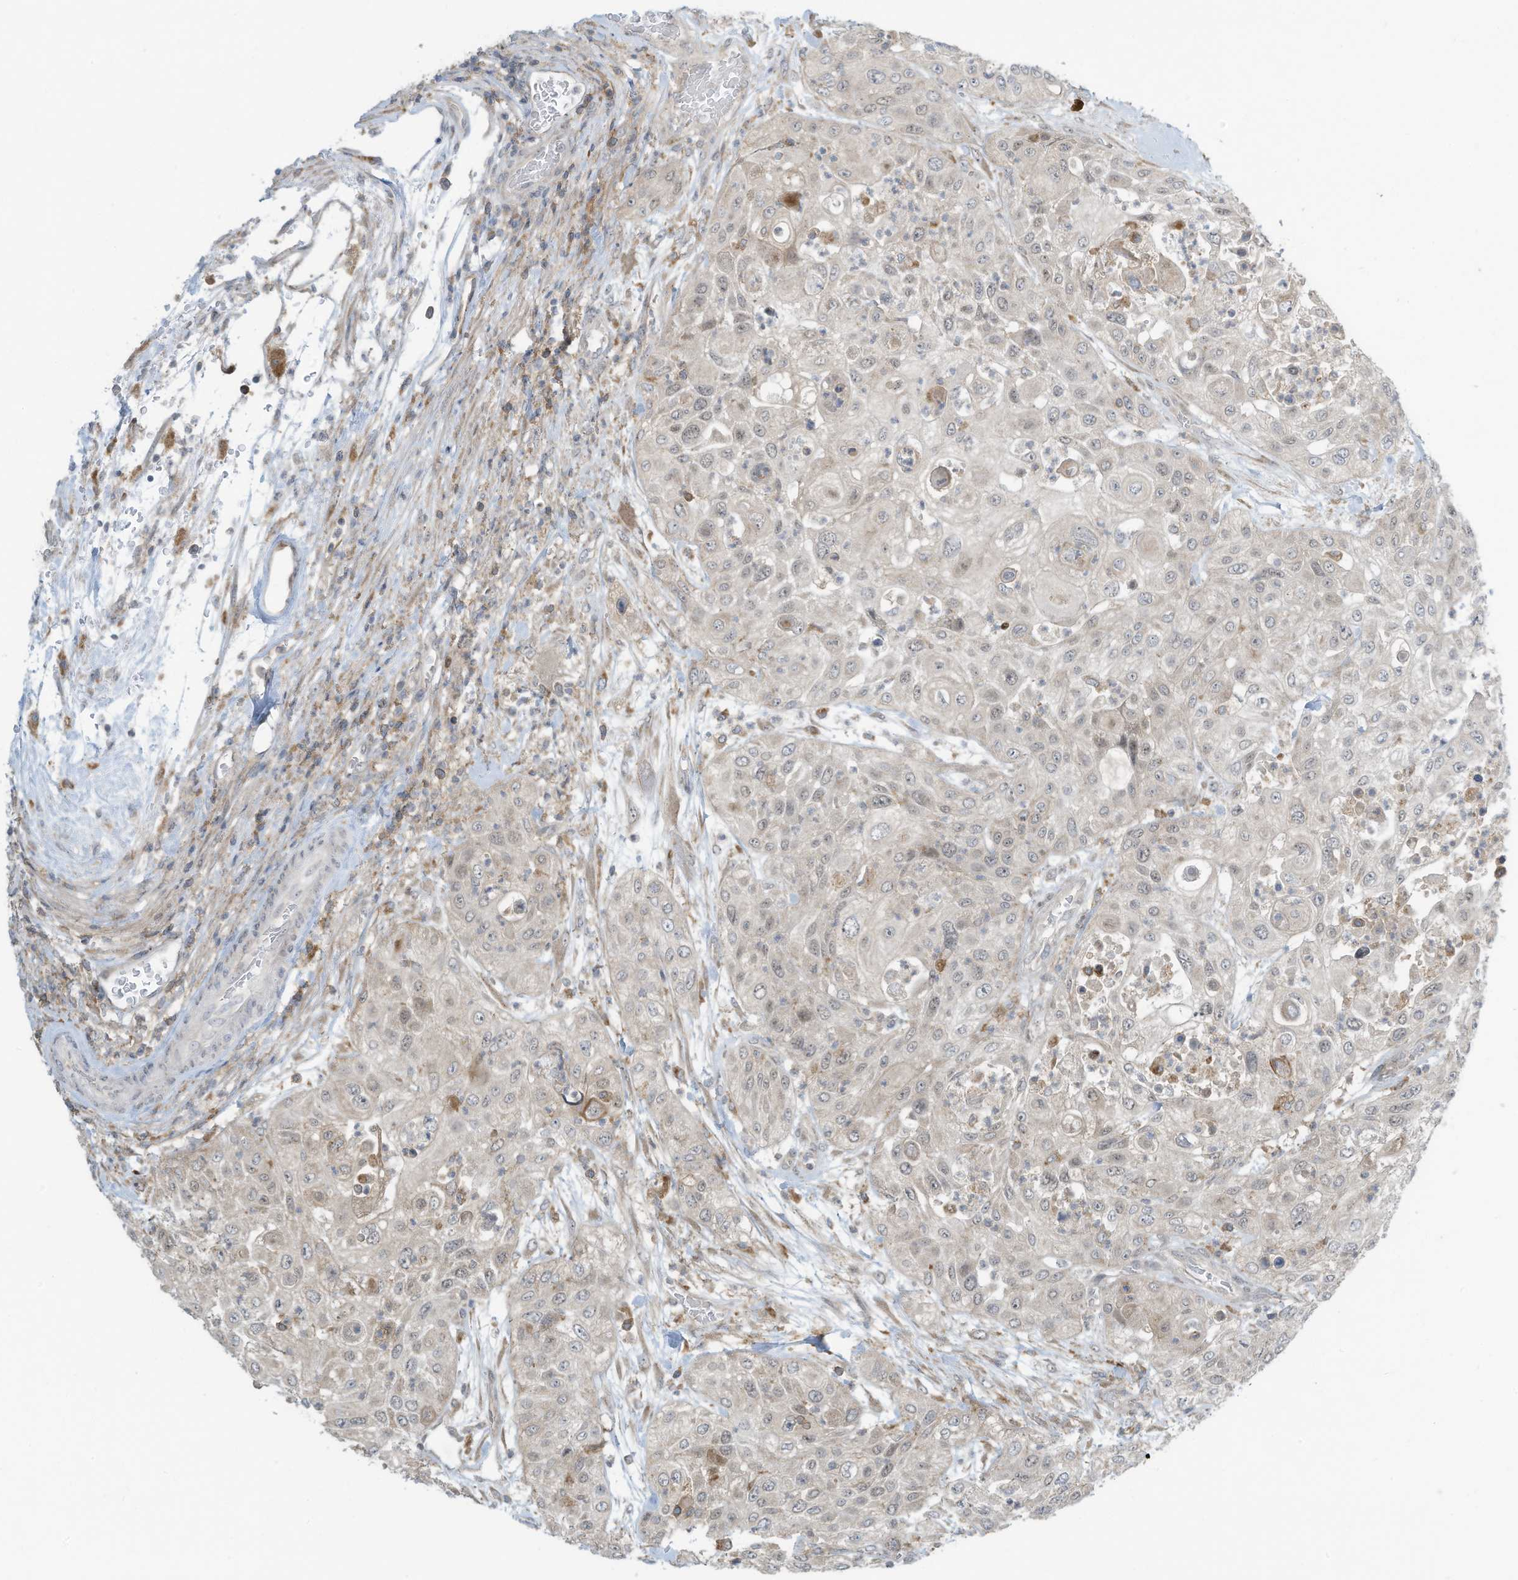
{"staining": {"intensity": "negative", "quantity": "none", "location": "none"}, "tissue": "urothelial cancer", "cell_type": "Tumor cells", "image_type": "cancer", "snomed": [{"axis": "morphology", "description": "Urothelial carcinoma, High grade"}, {"axis": "topography", "description": "Urinary bladder"}], "caption": "Image shows no protein staining in tumor cells of urothelial cancer tissue.", "gene": "DZIP3", "patient": {"sex": "female", "age": 79}}